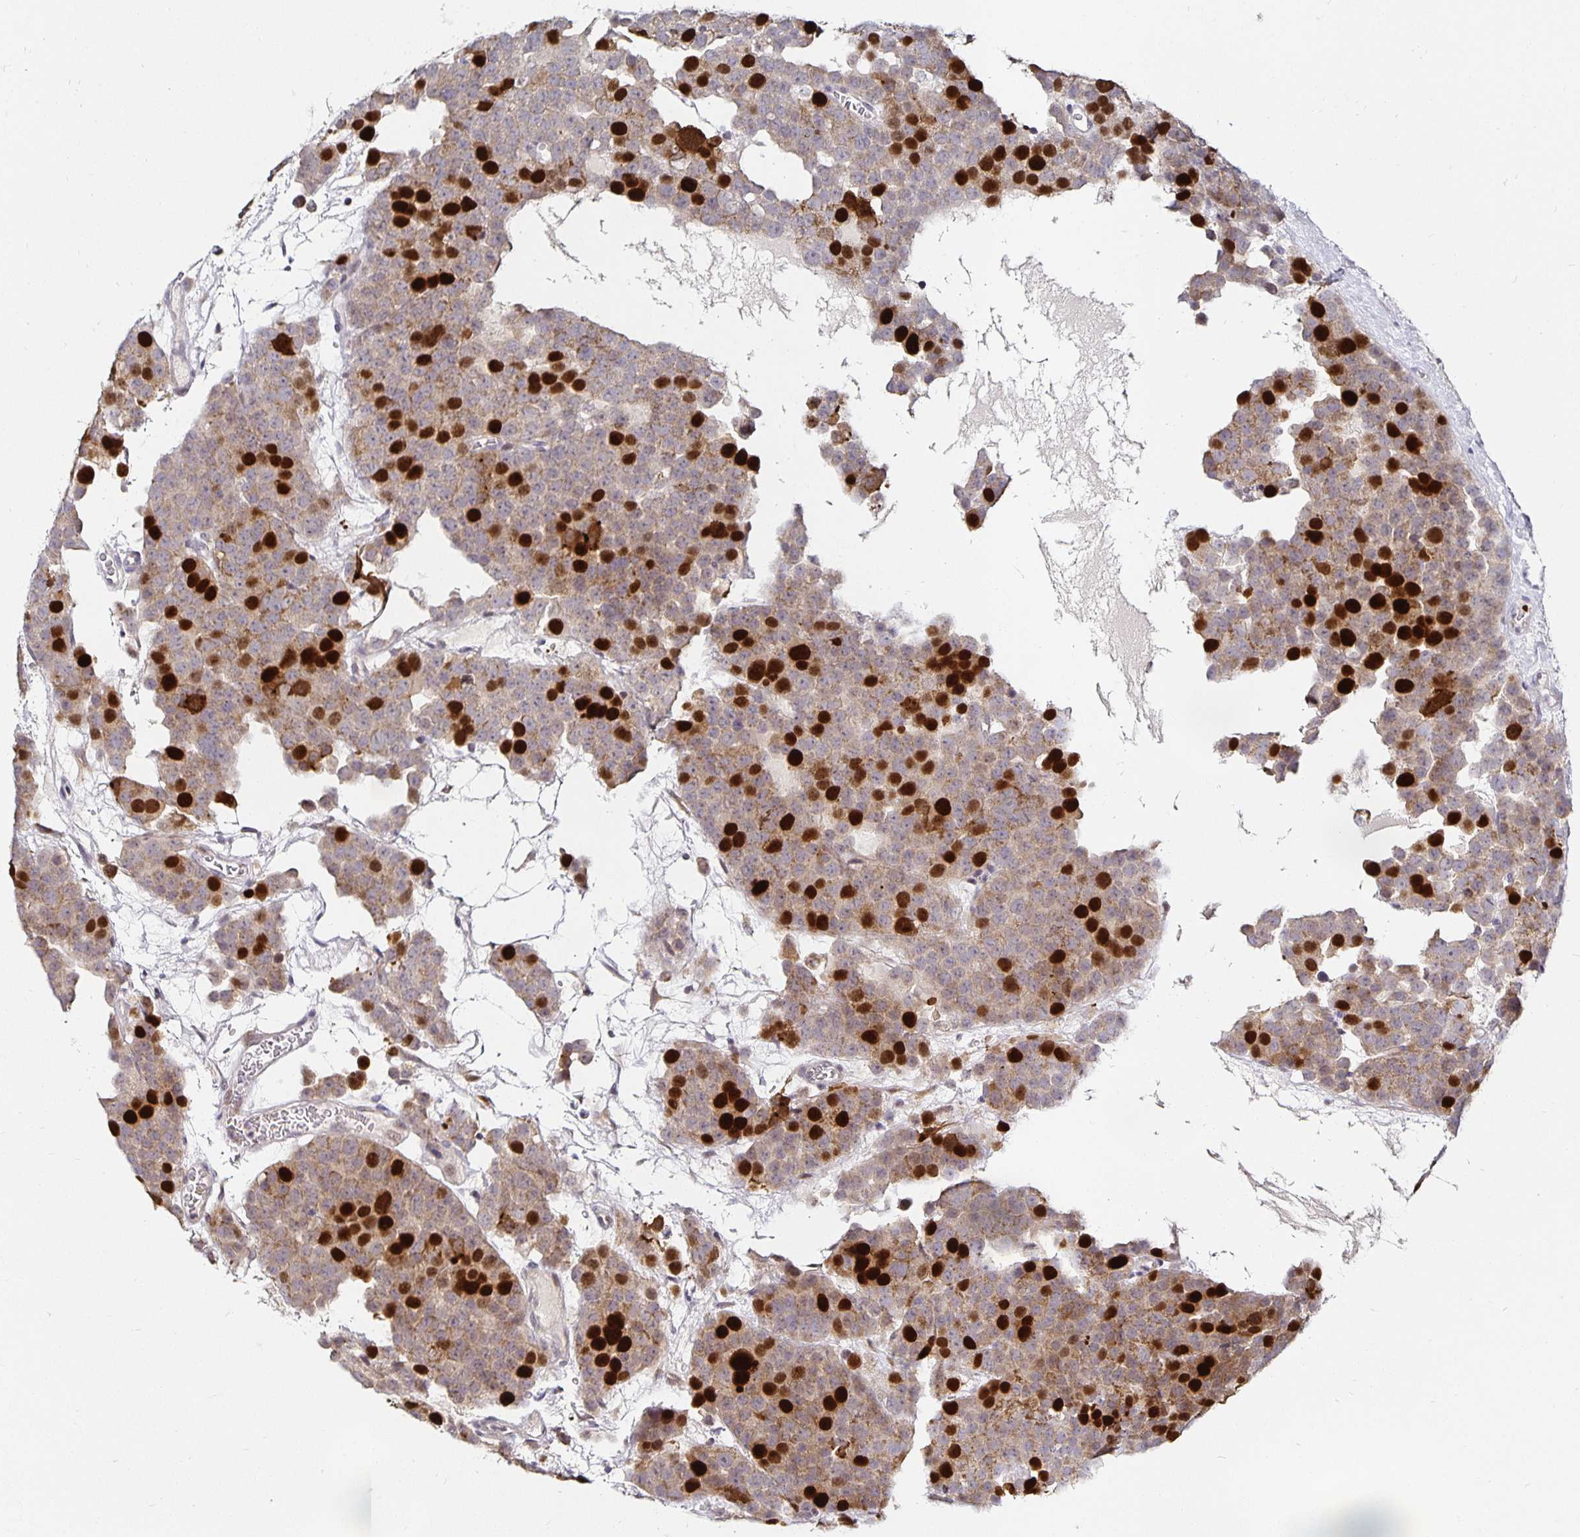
{"staining": {"intensity": "strong", "quantity": "25%-75%", "location": "cytoplasmic/membranous,nuclear"}, "tissue": "testis cancer", "cell_type": "Tumor cells", "image_type": "cancer", "snomed": [{"axis": "morphology", "description": "Seminoma, NOS"}, {"axis": "topography", "description": "Testis"}], "caption": "The photomicrograph shows staining of testis cancer (seminoma), revealing strong cytoplasmic/membranous and nuclear protein staining (brown color) within tumor cells.", "gene": "ANLN", "patient": {"sex": "male", "age": 71}}